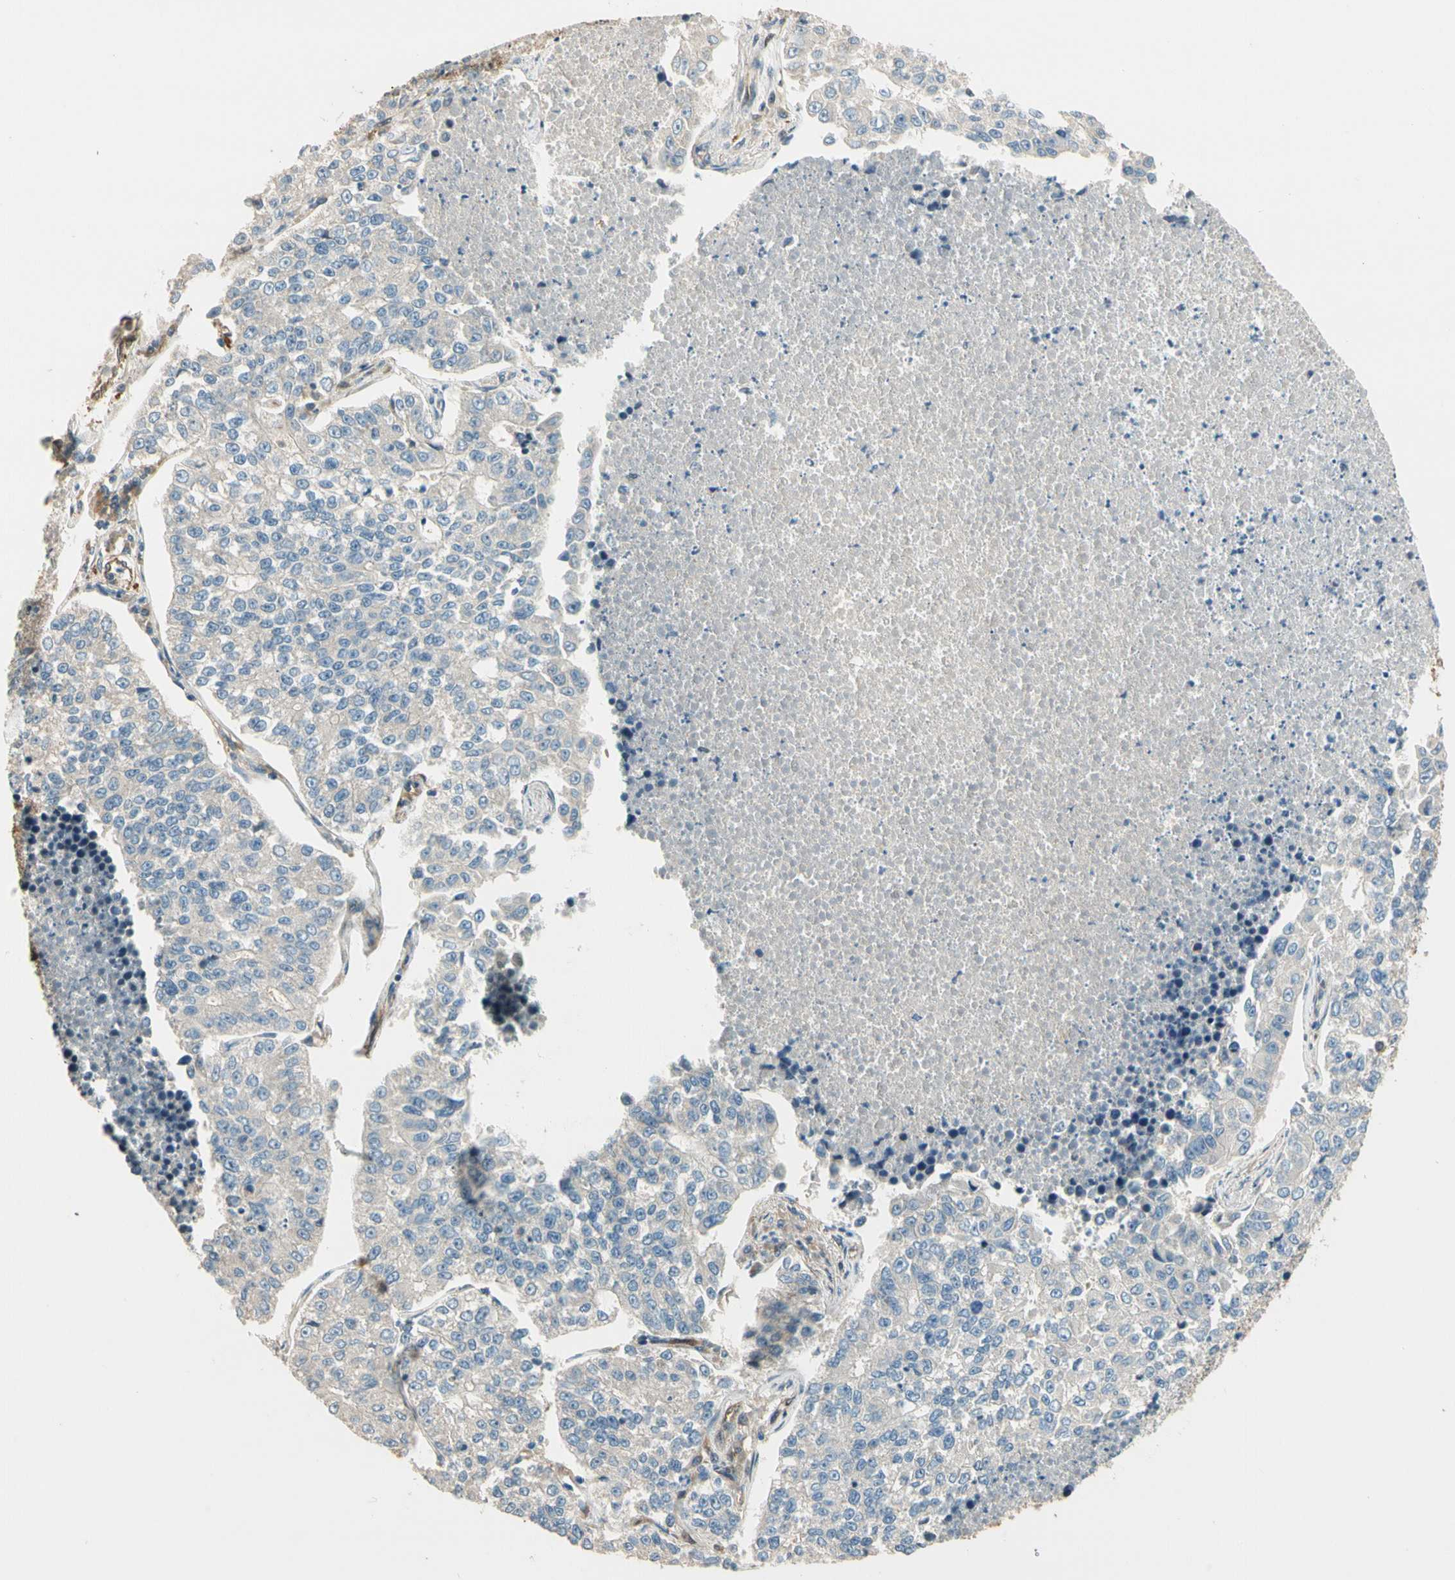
{"staining": {"intensity": "negative", "quantity": "none", "location": "none"}, "tissue": "lung cancer", "cell_type": "Tumor cells", "image_type": "cancer", "snomed": [{"axis": "morphology", "description": "Adenocarcinoma, NOS"}, {"axis": "topography", "description": "Lung"}], "caption": "This is a micrograph of IHC staining of lung cancer, which shows no expression in tumor cells.", "gene": "PARP14", "patient": {"sex": "male", "age": 49}}